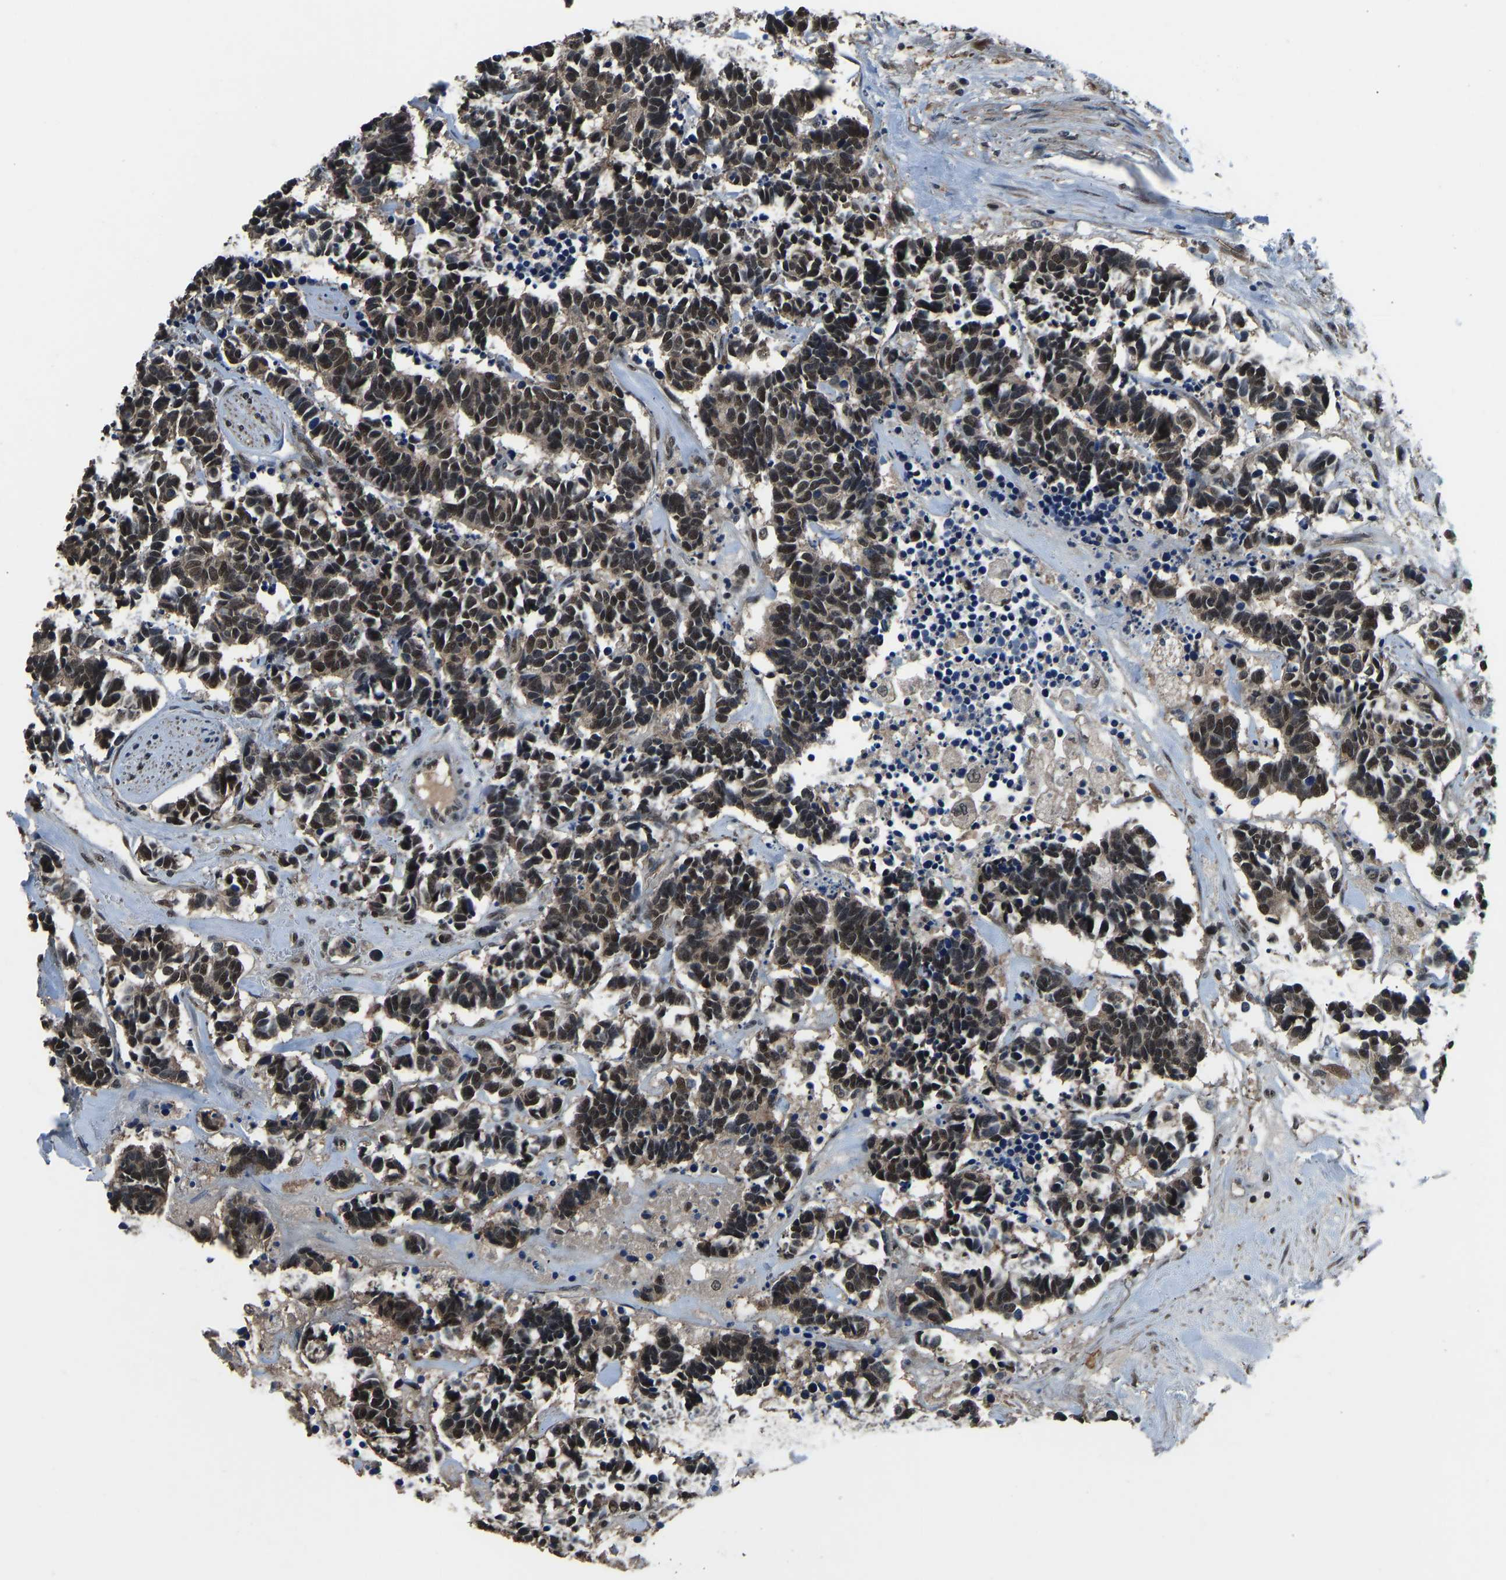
{"staining": {"intensity": "strong", "quantity": ">75%", "location": "nuclear"}, "tissue": "carcinoid", "cell_type": "Tumor cells", "image_type": "cancer", "snomed": [{"axis": "morphology", "description": "Carcinoma, NOS"}, {"axis": "morphology", "description": "Carcinoid, malignant, NOS"}, {"axis": "topography", "description": "Urinary bladder"}], "caption": "Brown immunohistochemical staining in carcinoid (malignant) shows strong nuclear expression in approximately >75% of tumor cells.", "gene": "TOX4", "patient": {"sex": "male", "age": 57}}